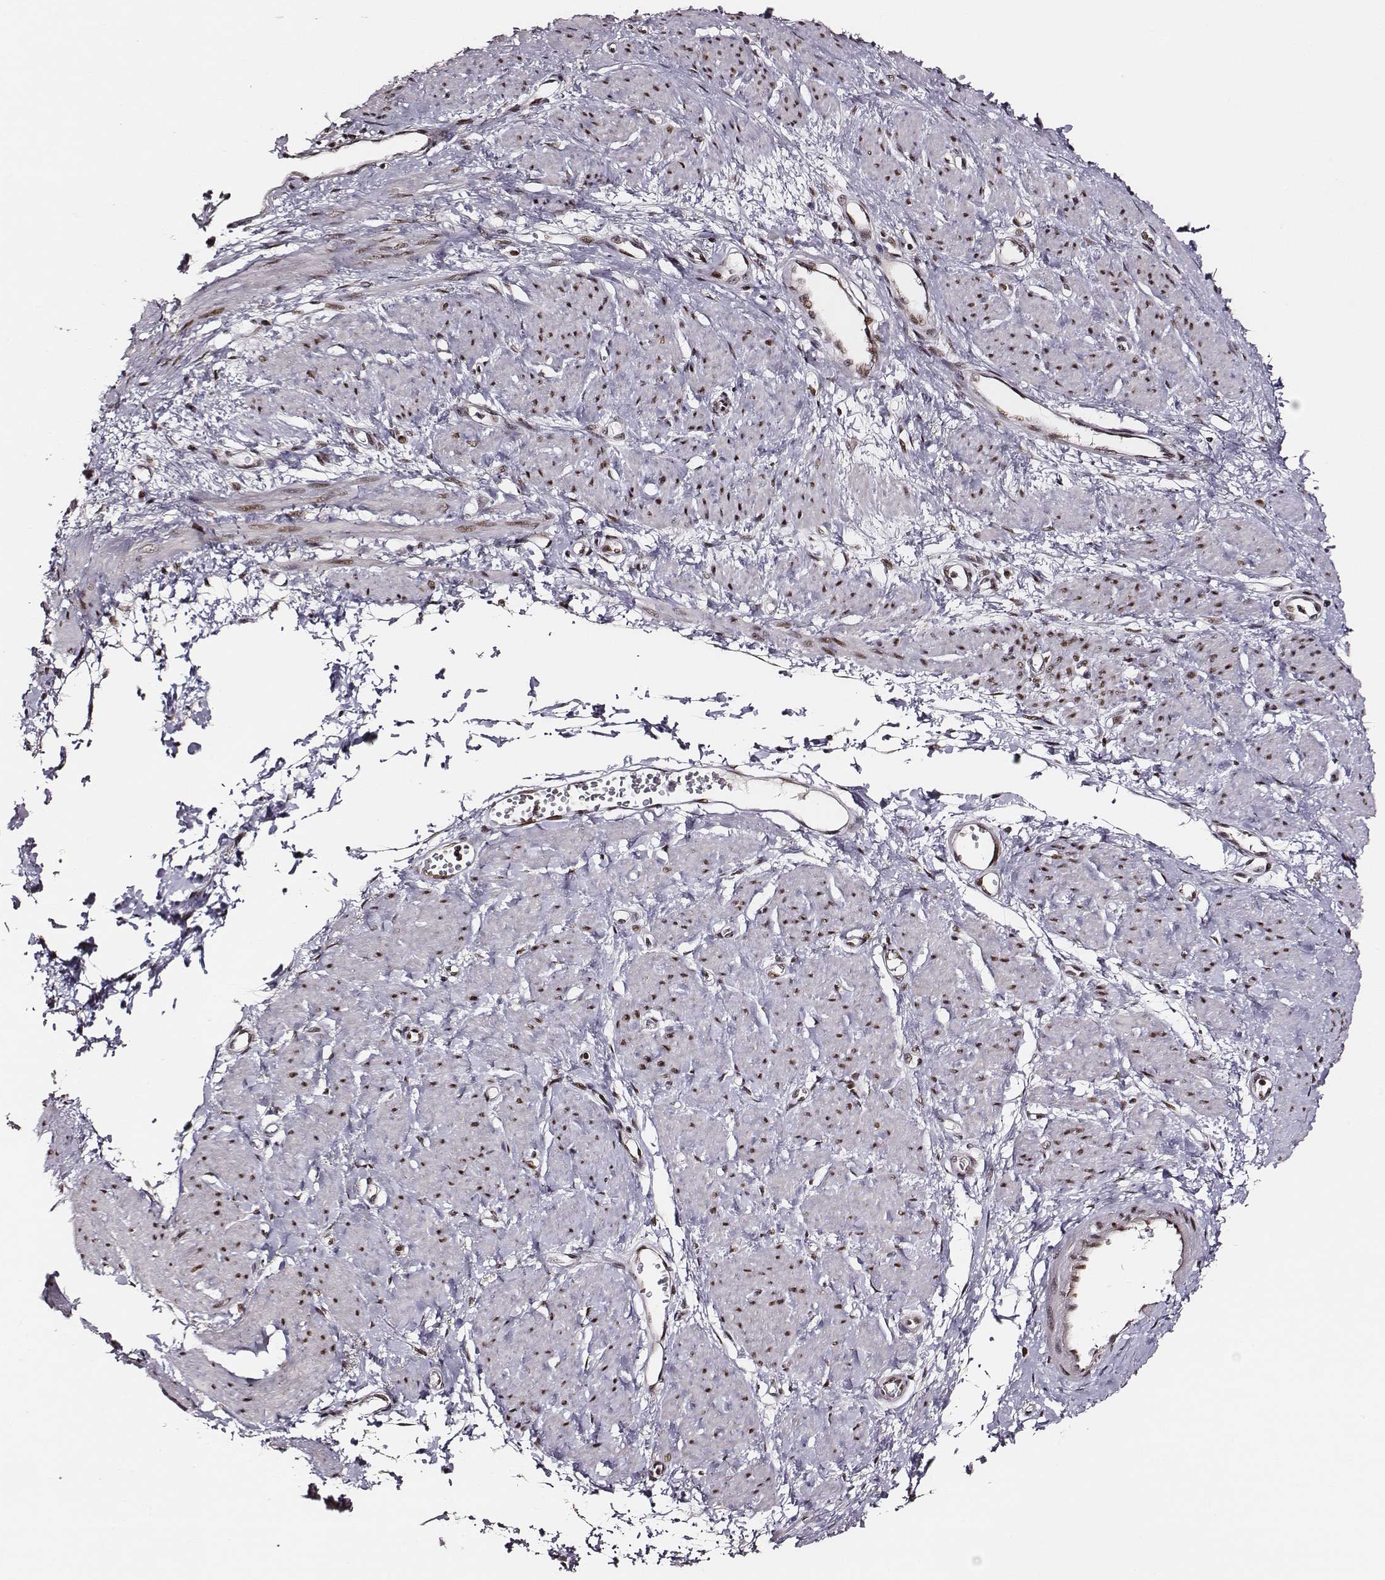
{"staining": {"intensity": "strong", "quantity": ">75%", "location": "nuclear"}, "tissue": "smooth muscle", "cell_type": "Smooth muscle cells", "image_type": "normal", "snomed": [{"axis": "morphology", "description": "Normal tissue, NOS"}, {"axis": "topography", "description": "Smooth muscle"}, {"axis": "topography", "description": "Uterus"}], "caption": "Protein expression by IHC exhibits strong nuclear expression in about >75% of smooth muscle cells in normal smooth muscle.", "gene": "PPARA", "patient": {"sex": "female", "age": 39}}